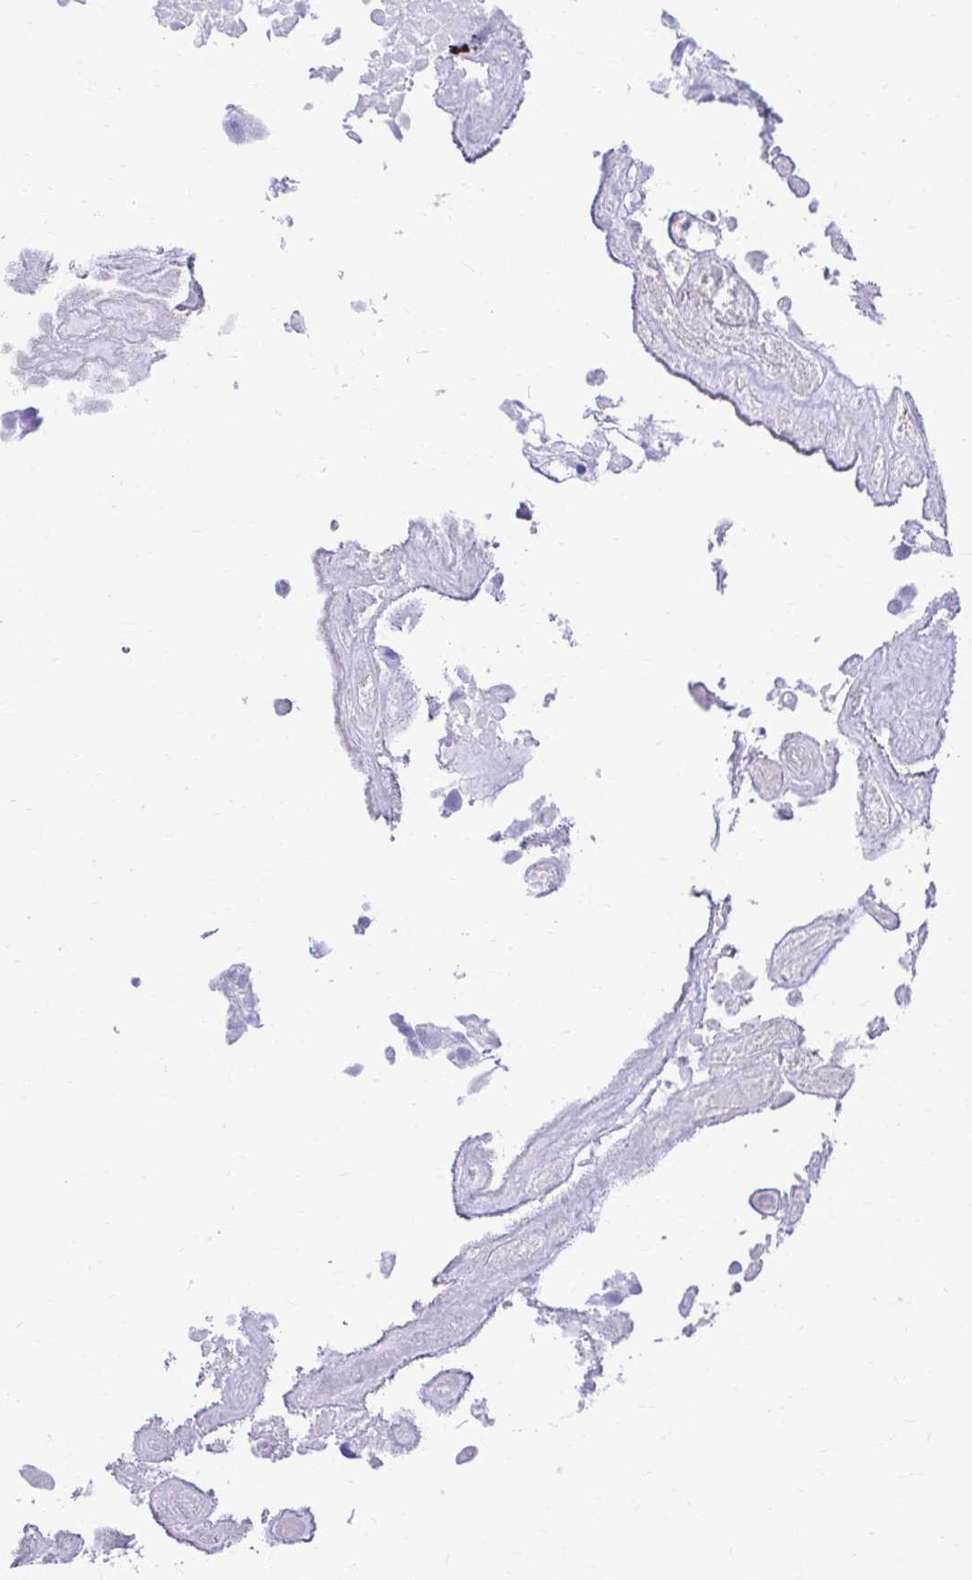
{"staining": {"intensity": "negative", "quantity": "none", "location": "none"}, "tissue": "urothelial cancer", "cell_type": "Tumor cells", "image_type": "cancer", "snomed": [{"axis": "morphology", "description": "Urothelial carcinoma, High grade"}, {"axis": "topography", "description": "Urinary bladder"}], "caption": "Image shows no significant protein expression in tumor cells of urothelial cancer.", "gene": "ATP4B", "patient": {"sex": "male", "age": 56}}